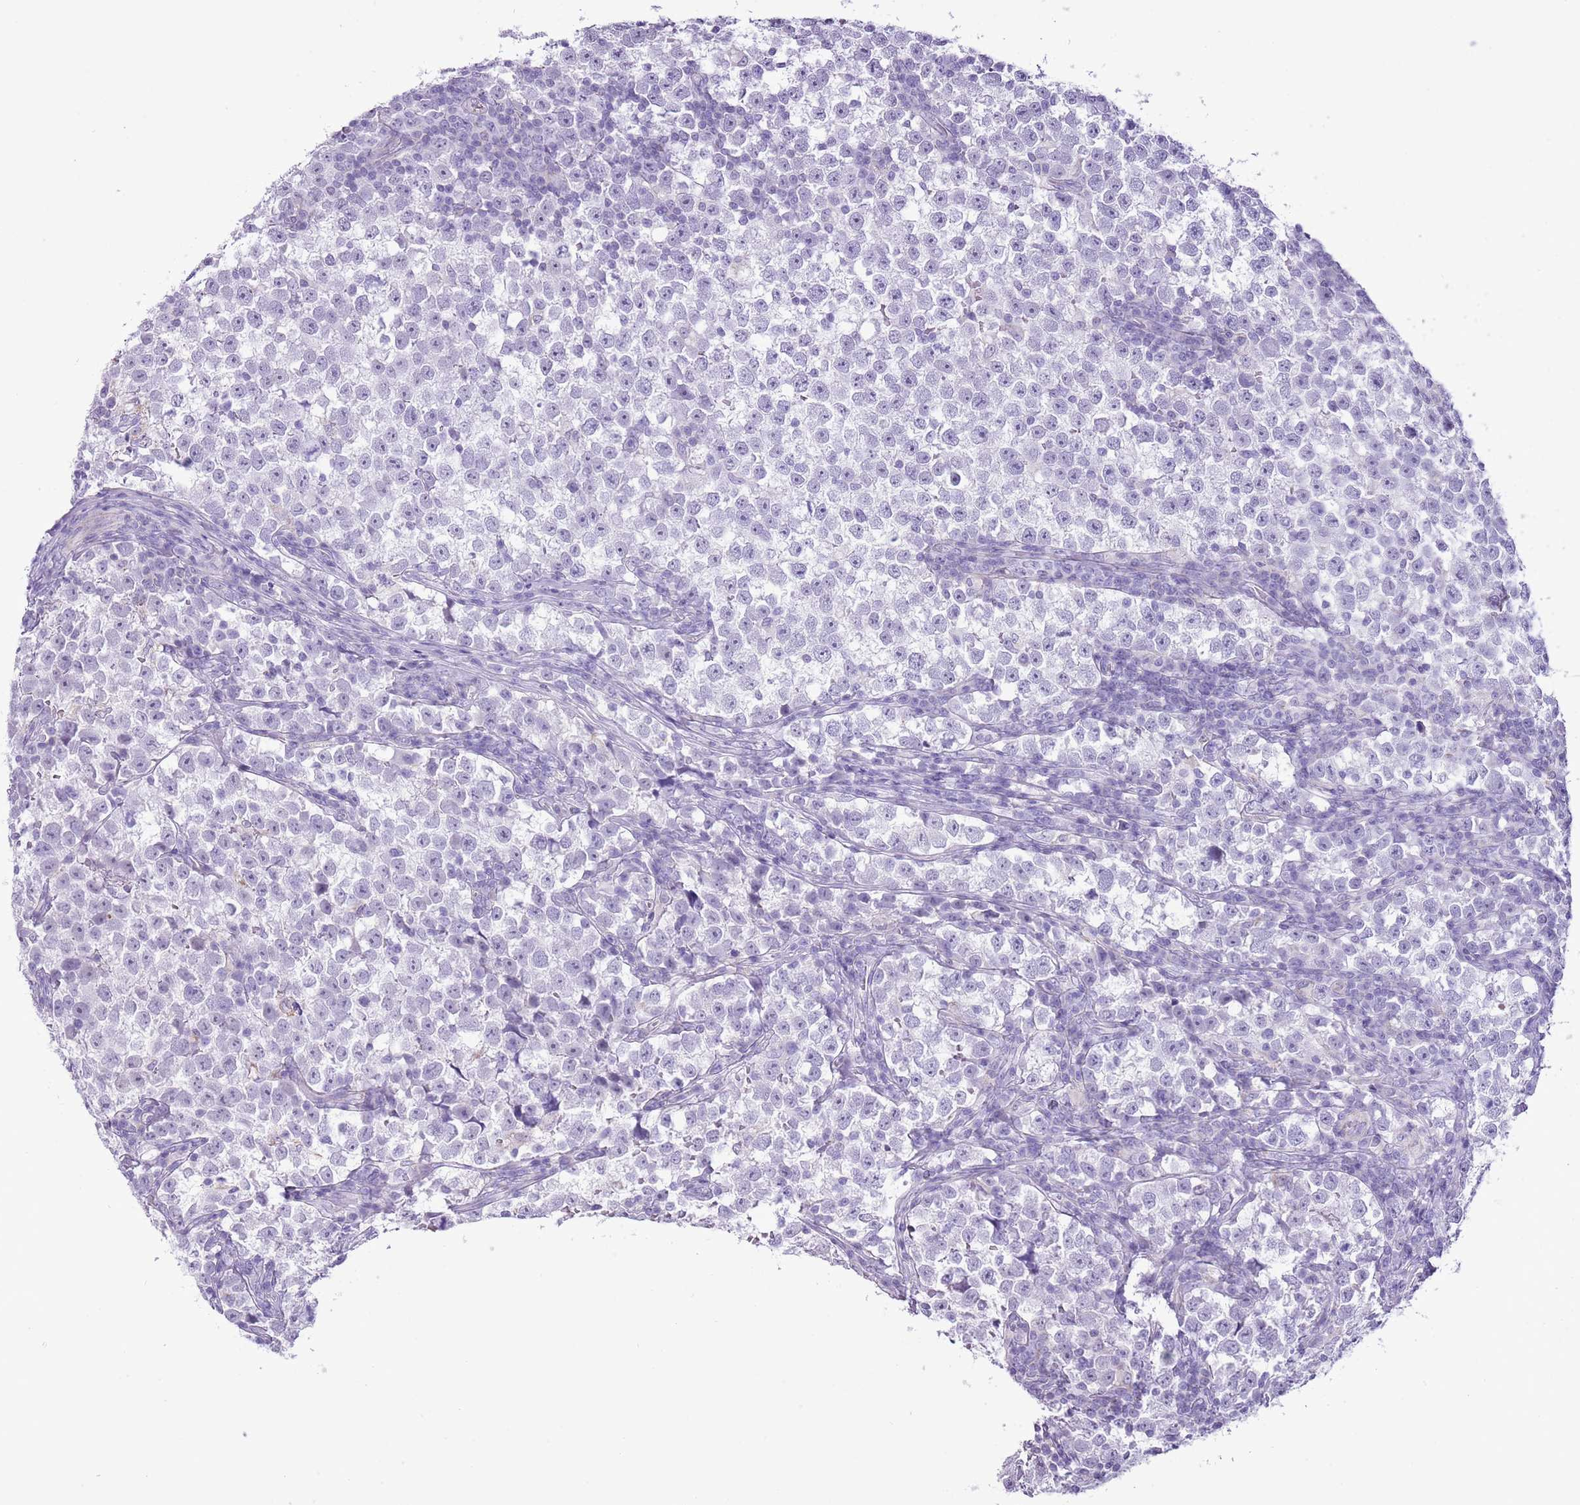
{"staining": {"intensity": "negative", "quantity": "none", "location": "none"}, "tissue": "testis cancer", "cell_type": "Tumor cells", "image_type": "cancer", "snomed": [{"axis": "morphology", "description": "Normal tissue, NOS"}, {"axis": "morphology", "description": "Seminoma, NOS"}, {"axis": "topography", "description": "Testis"}], "caption": "Seminoma (testis) was stained to show a protein in brown. There is no significant expression in tumor cells.", "gene": "SLC23A1", "patient": {"sex": "male", "age": 43}}